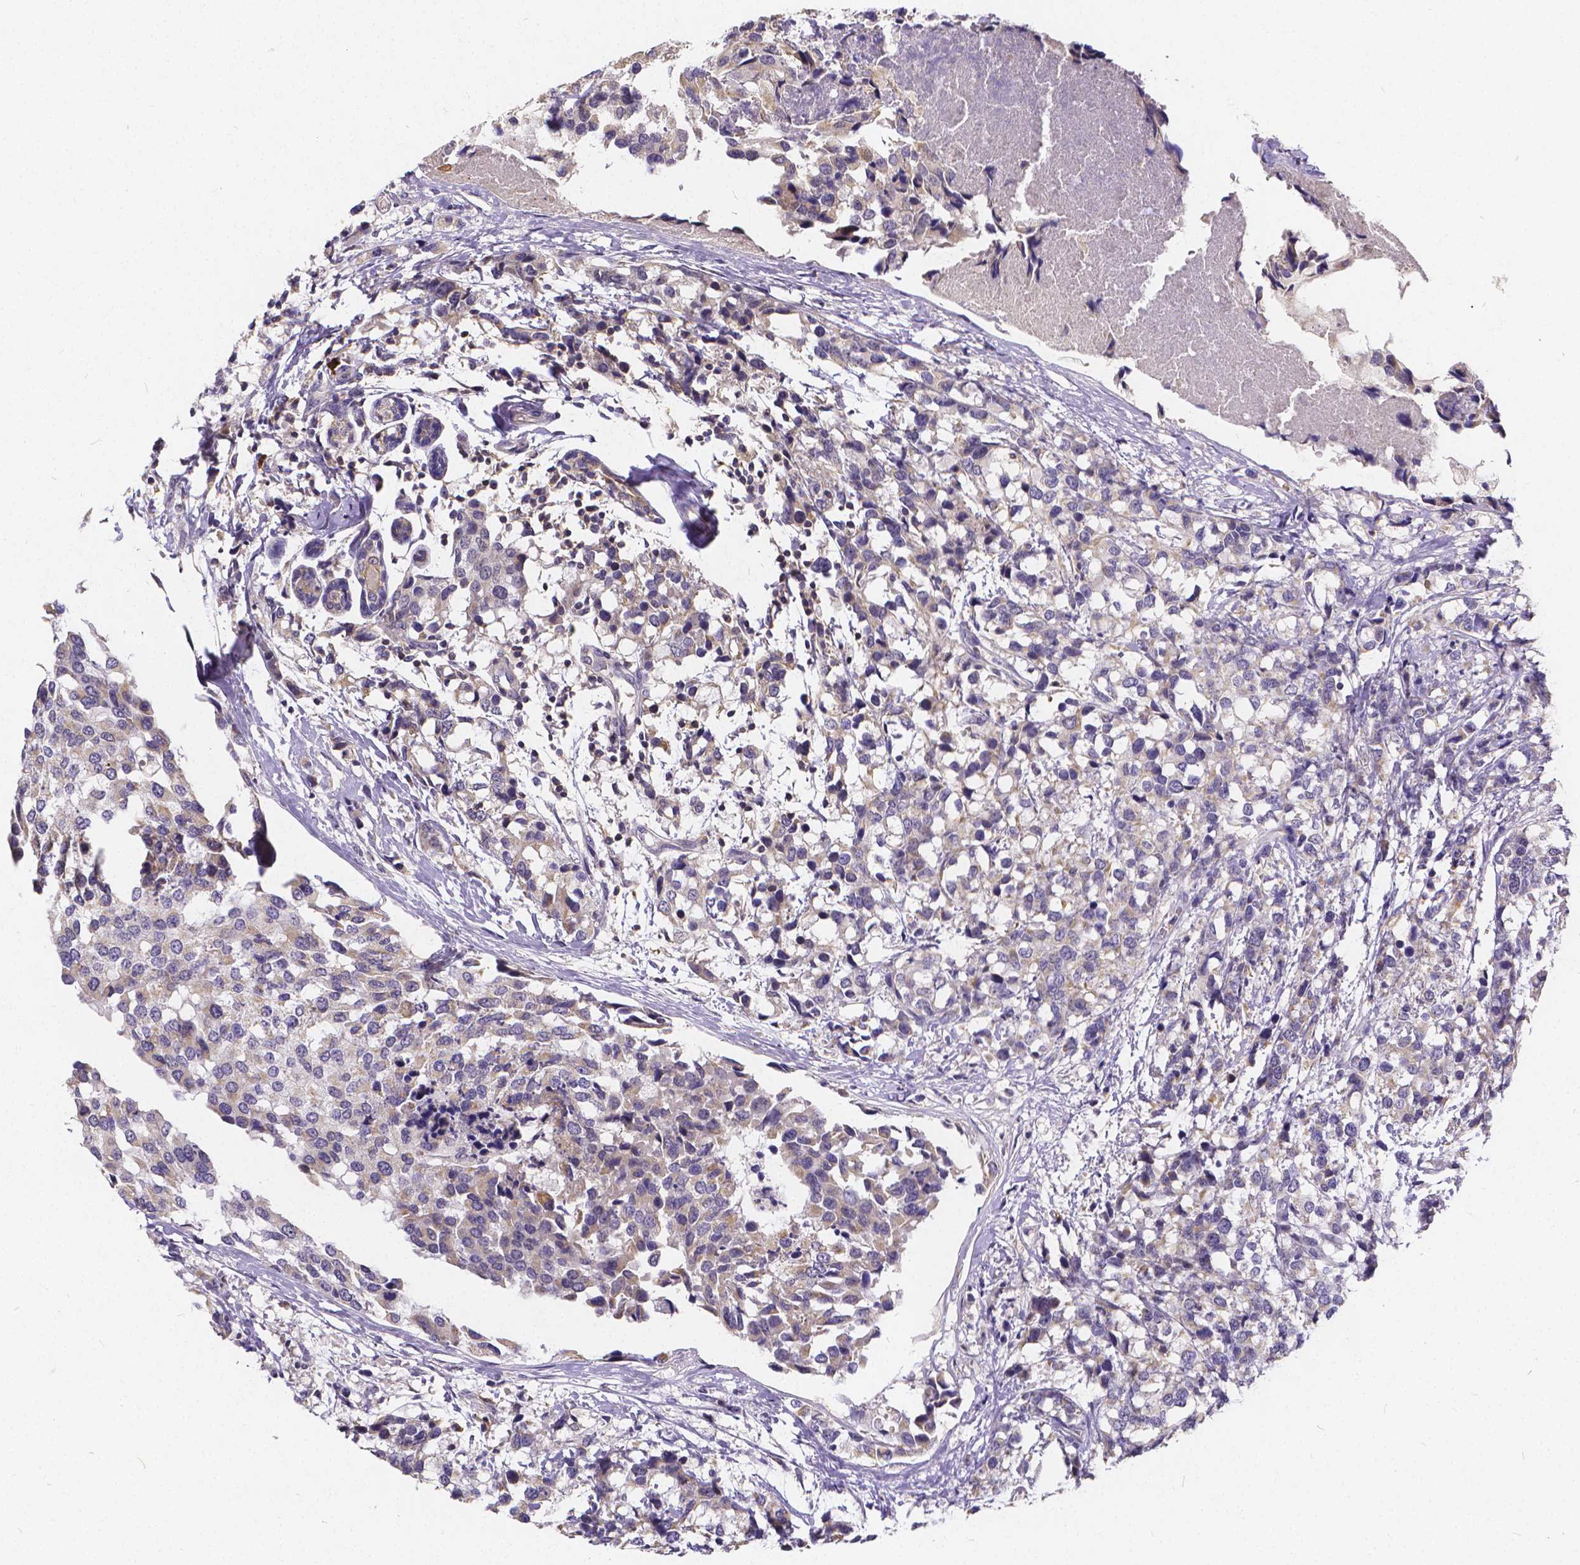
{"staining": {"intensity": "negative", "quantity": "none", "location": "none"}, "tissue": "breast cancer", "cell_type": "Tumor cells", "image_type": "cancer", "snomed": [{"axis": "morphology", "description": "Lobular carcinoma"}, {"axis": "topography", "description": "Breast"}], "caption": "IHC micrograph of lobular carcinoma (breast) stained for a protein (brown), which reveals no positivity in tumor cells. The staining was performed using DAB to visualize the protein expression in brown, while the nuclei were stained in blue with hematoxylin (Magnification: 20x).", "gene": "GLRB", "patient": {"sex": "female", "age": 59}}